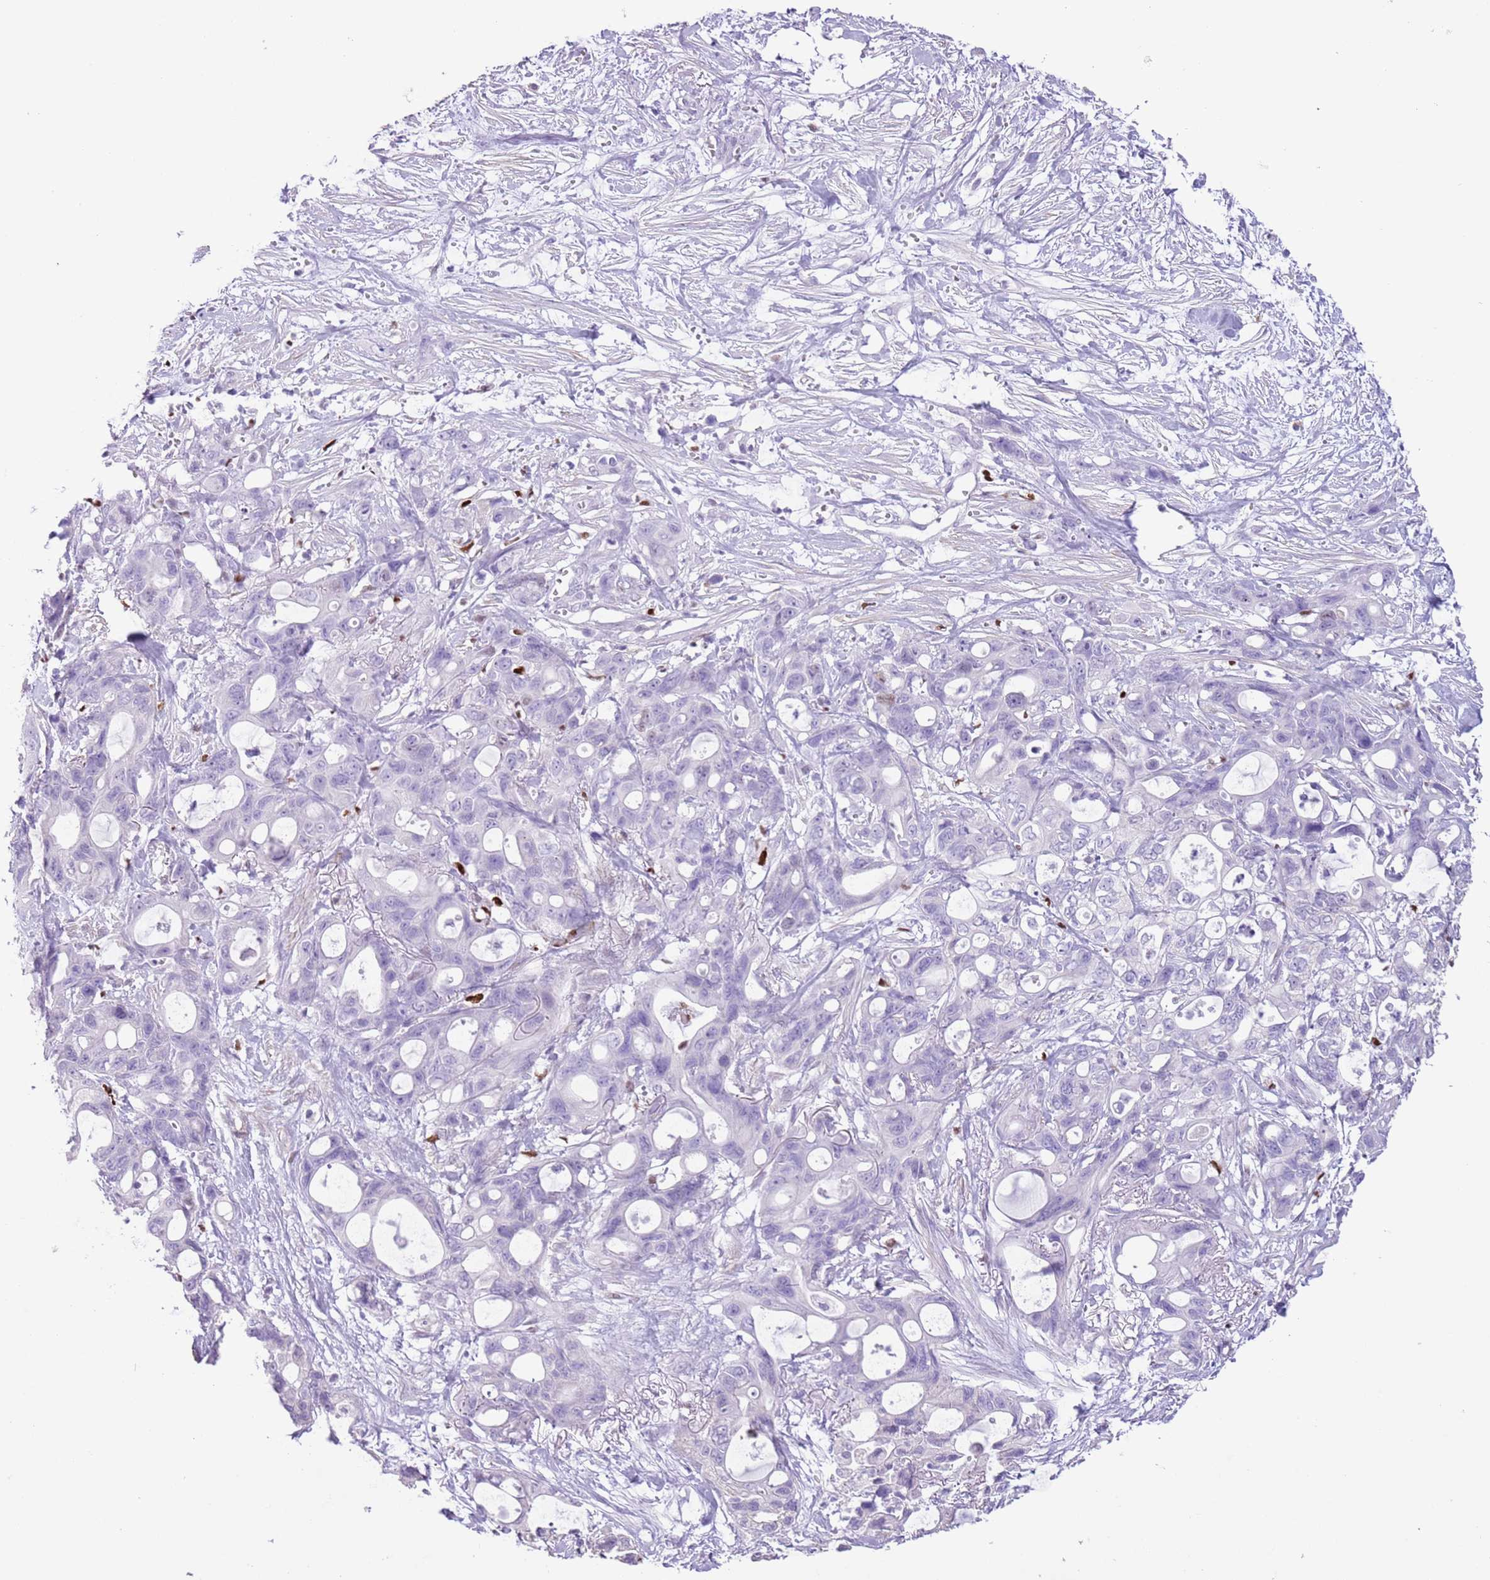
{"staining": {"intensity": "negative", "quantity": "none", "location": "none"}, "tissue": "ovarian cancer", "cell_type": "Tumor cells", "image_type": "cancer", "snomed": [{"axis": "morphology", "description": "Cystadenocarcinoma, mucinous, NOS"}, {"axis": "topography", "description": "Ovary"}], "caption": "IHC image of neoplastic tissue: human mucinous cystadenocarcinoma (ovarian) stained with DAB reveals no significant protein expression in tumor cells.", "gene": "SLC7A14", "patient": {"sex": "female", "age": 70}}